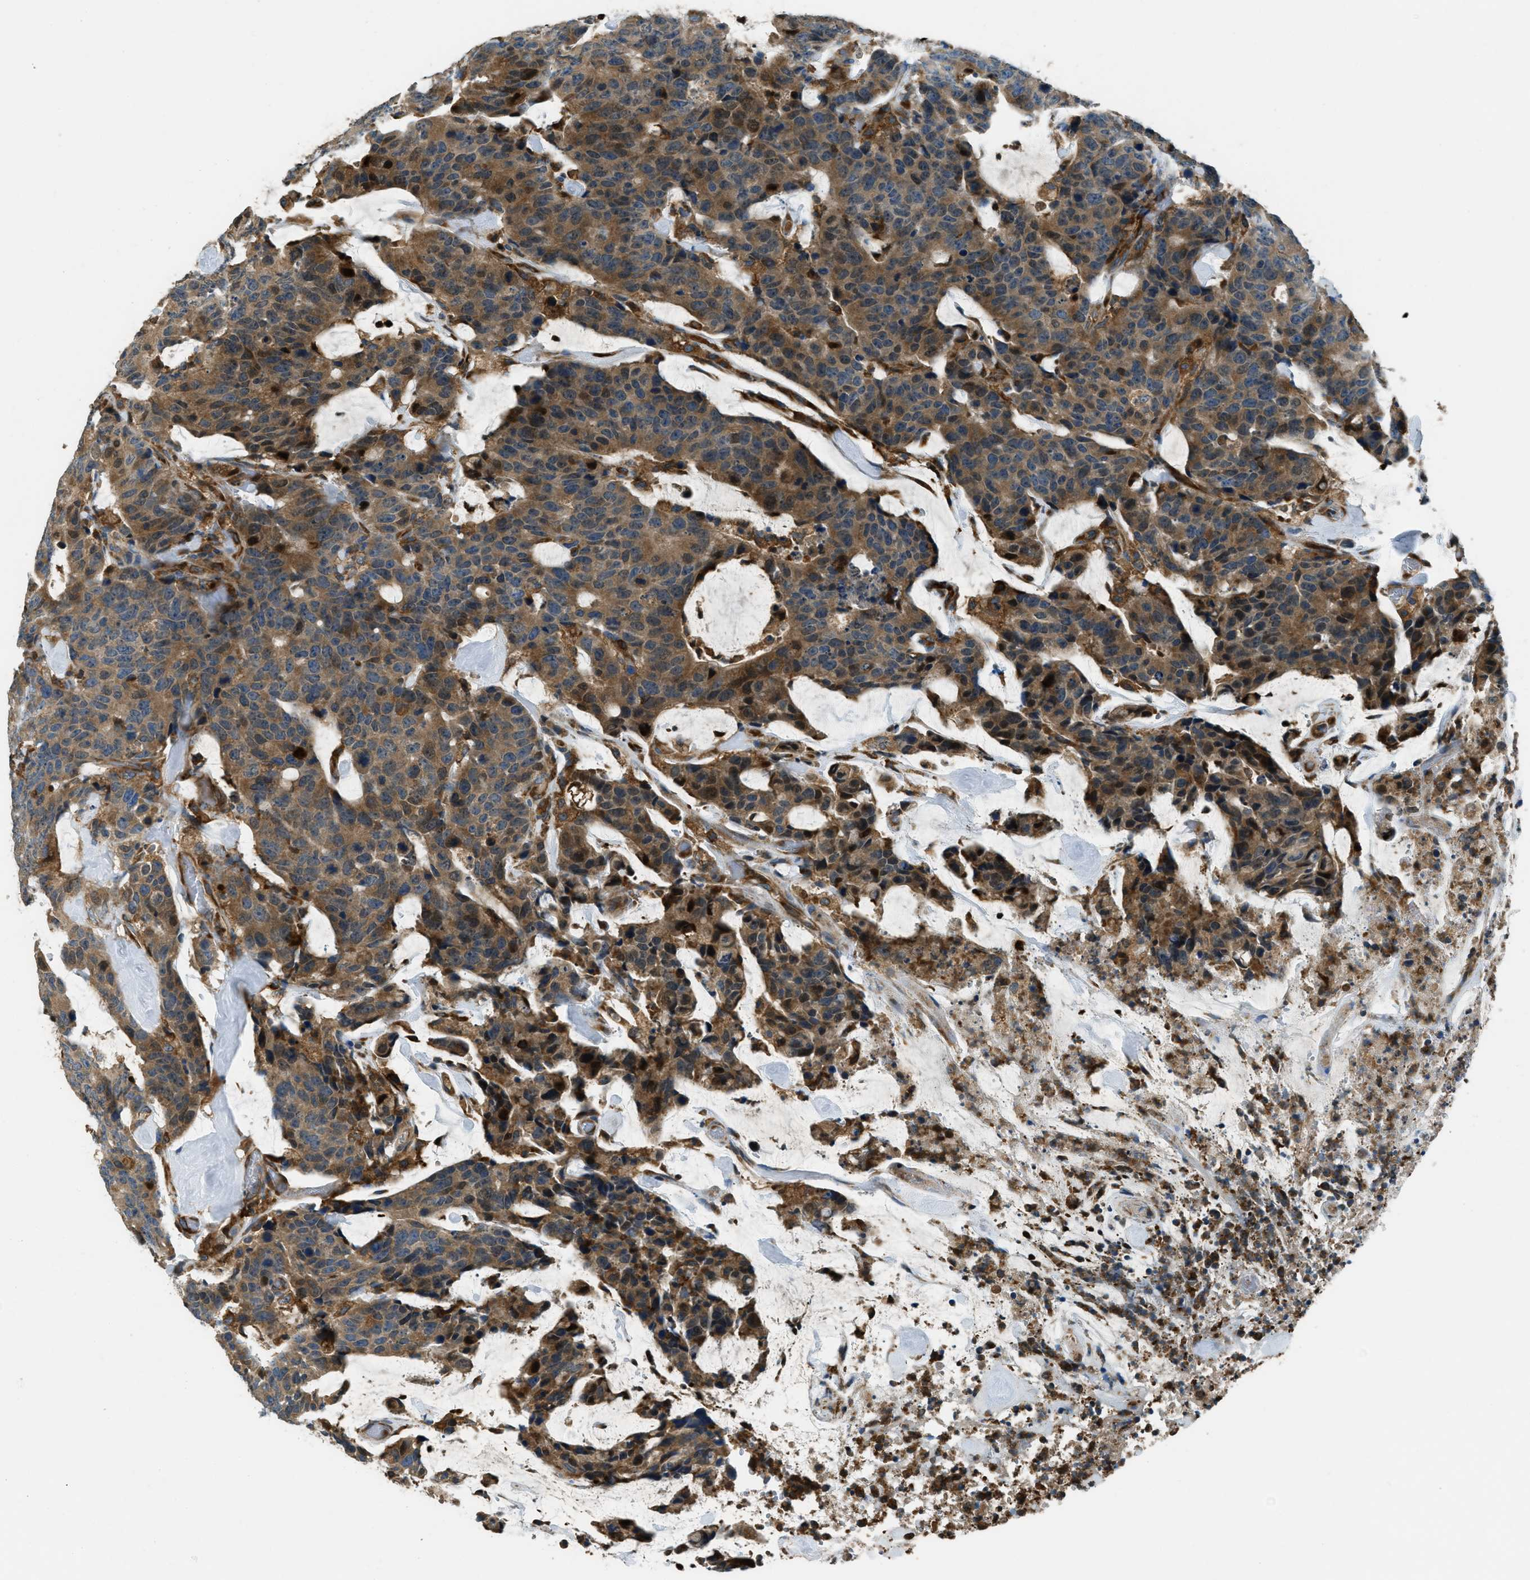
{"staining": {"intensity": "moderate", "quantity": ">75%", "location": "cytoplasmic/membranous"}, "tissue": "colorectal cancer", "cell_type": "Tumor cells", "image_type": "cancer", "snomed": [{"axis": "morphology", "description": "Adenocarcinoma, NOS"}, {"axis": "topography", "description": "Colon"}], "caption": "Immunohistochemistry (IHC) staining of colorectal cancer, which reveals medium levels of moderate cytoplasmic/membranous positivity in approximately >75% of tumor cells indicating moderate cytoplasmic/membranous protein staining. The staining was performed using DAB (brown) for protein detection and nuclei were counterstained in hematoxylin (blue).", "gene": "GIMAP8", "patient": {"sex": "female", "age": 86}}